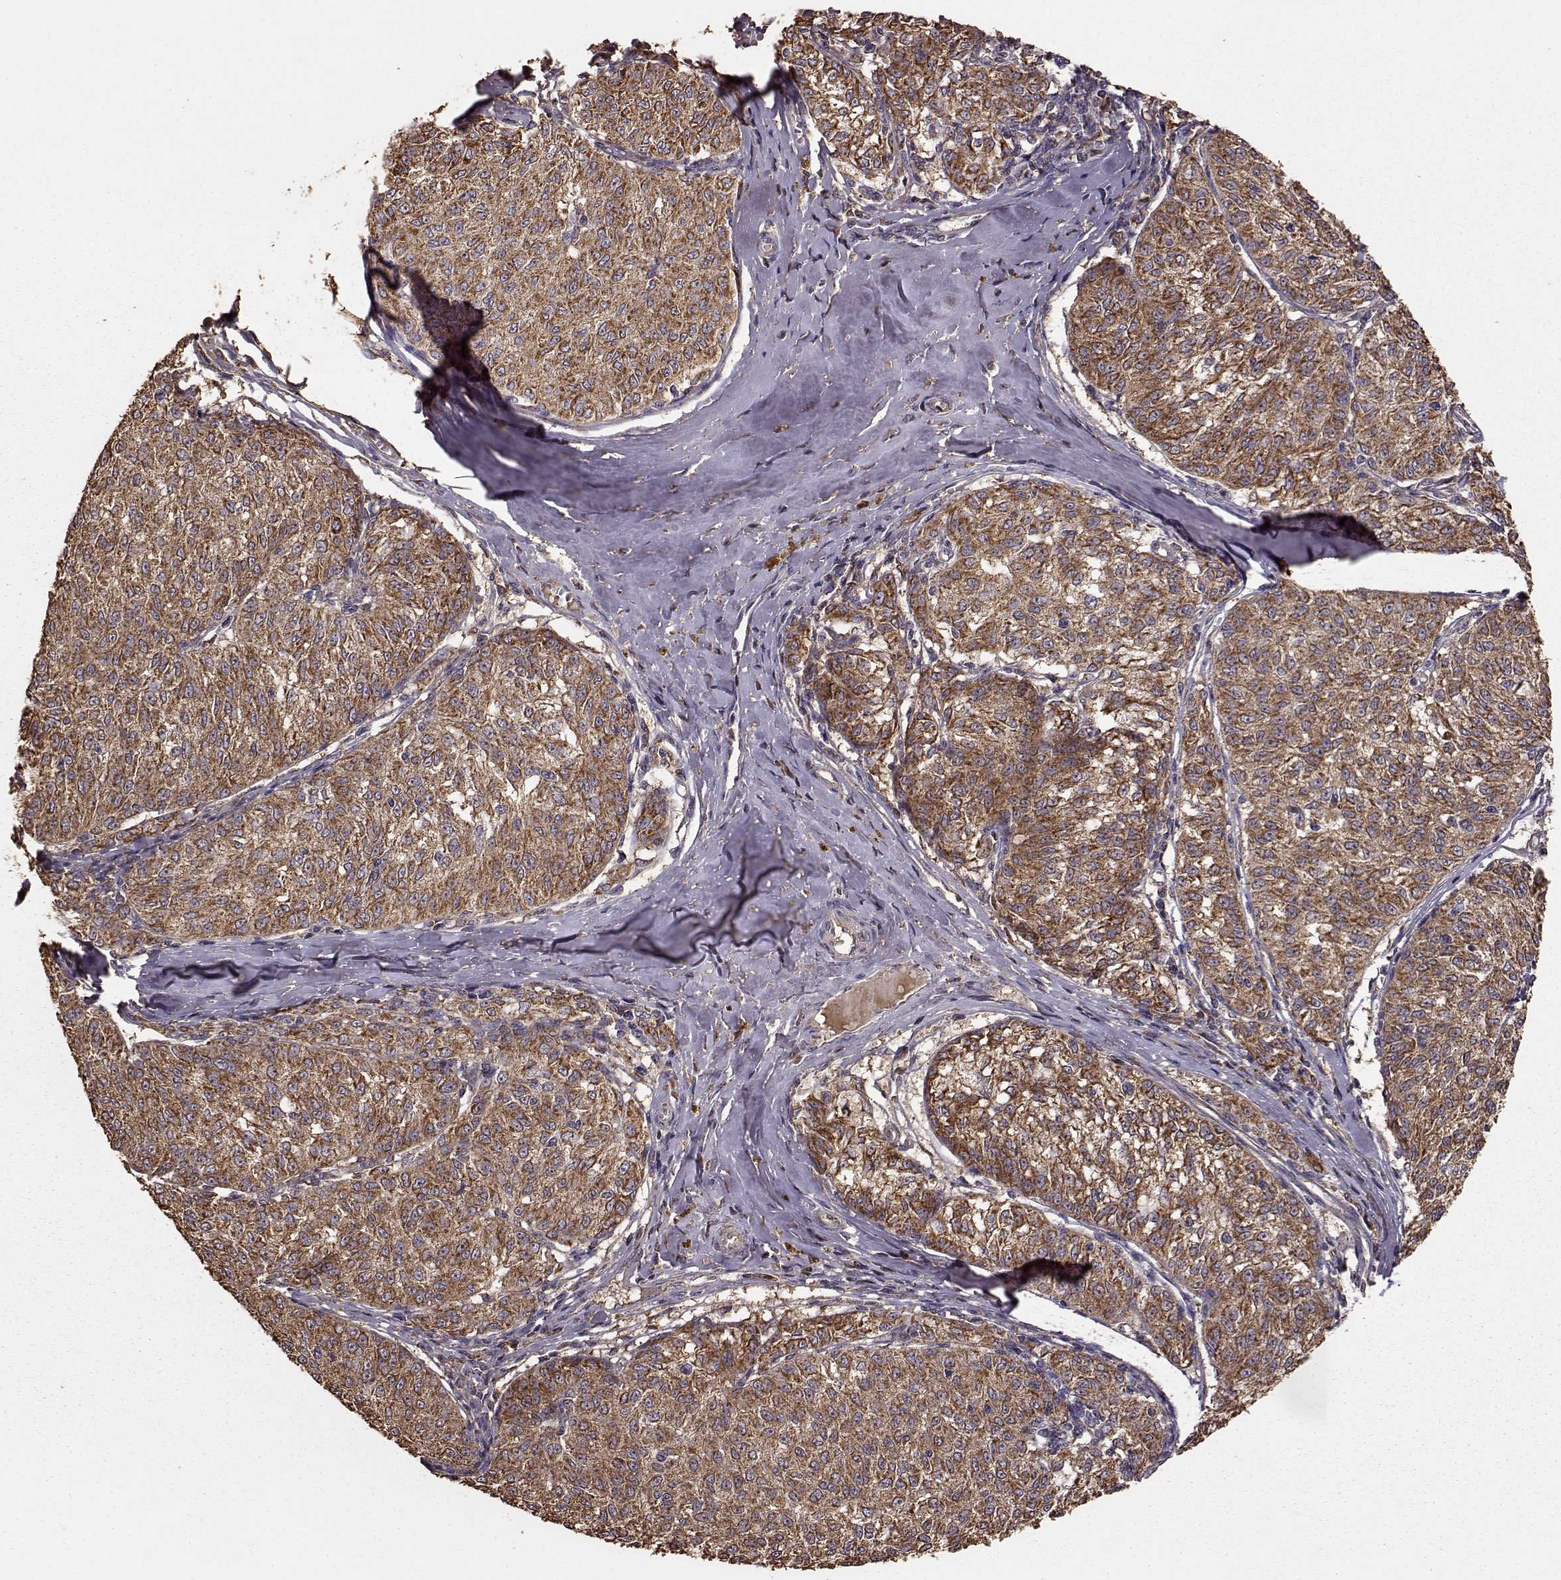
{"staining": {"intensity": "strong", "quantity": ">75%", "location": "cytoplasmic/membranous"}, "tissue": "melanoma", "cell_type": "Tumor cells", "image_type": "cancer", "snomed": [{"axis": "morphology", "description": "Malignant melanoma, NOS"}, {"axis": "topography", "description": "Skin"}], "caption": "The micrograph reveals staining of malignant melanoma, revealing strong cytoplasmic/membranous protein staining (brown color) within tumor cells.", "gene": "PTGES2", "patient": {"sex": "female", "age": 72}}